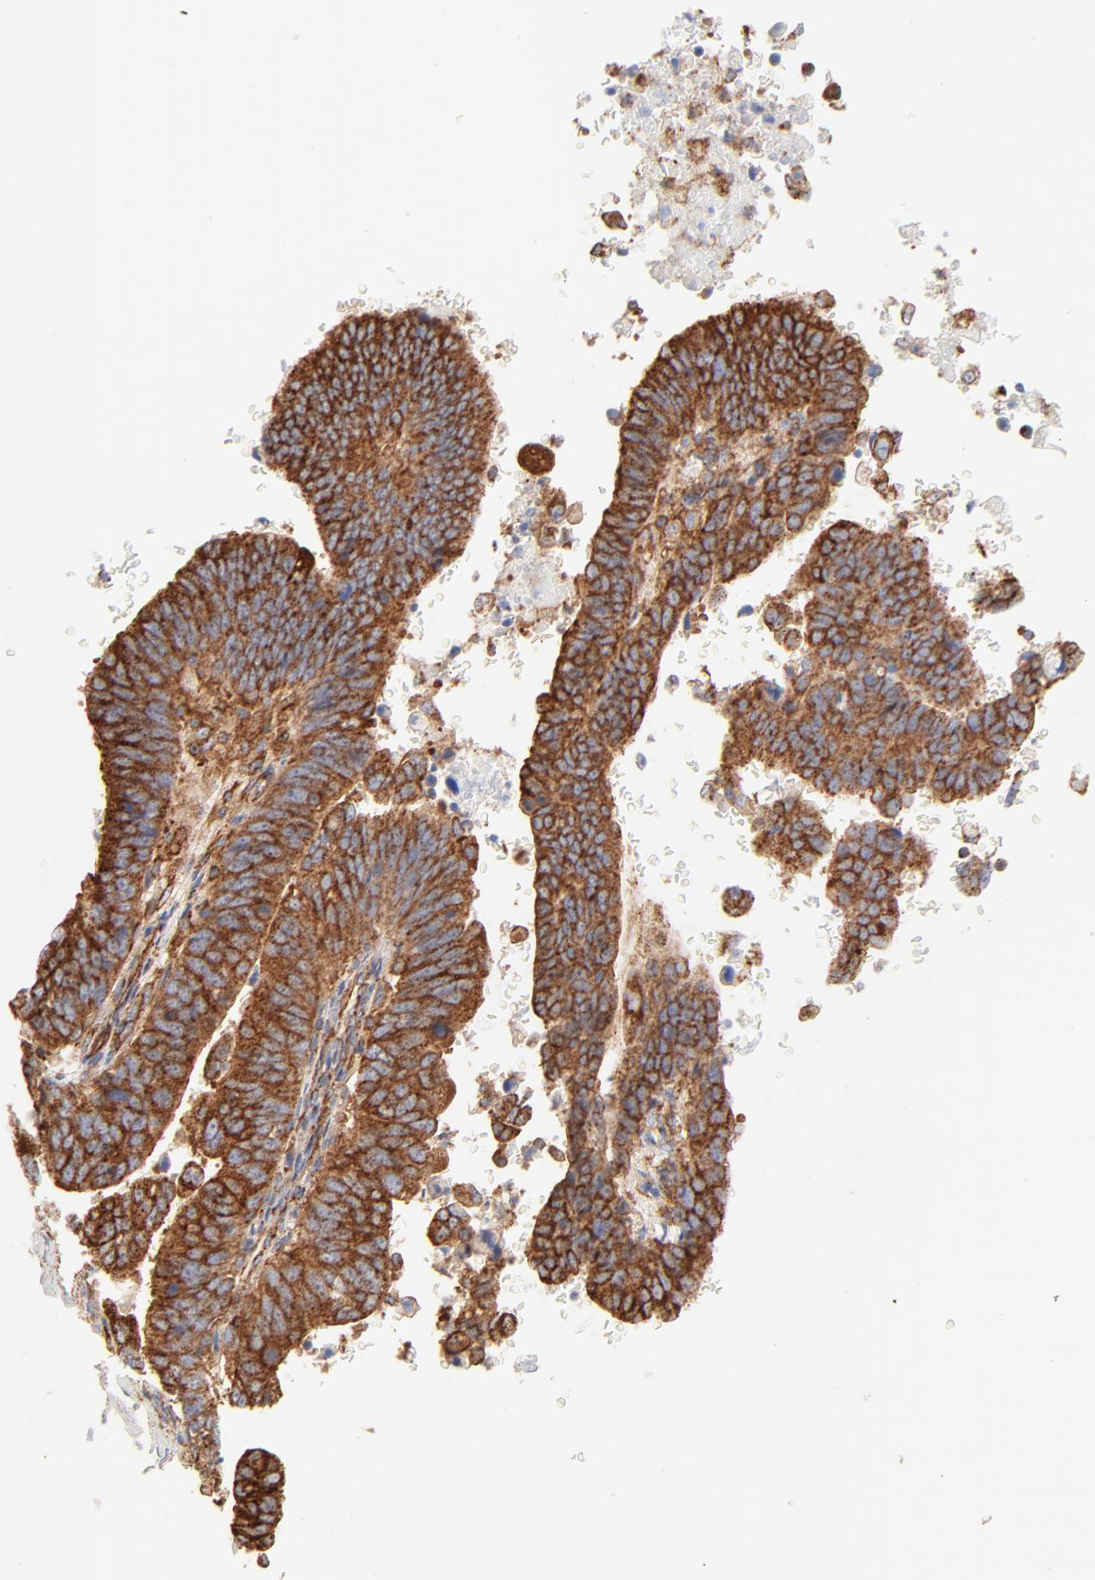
{"staining": {"intensity": "strong", "quantity": ">75%", "location": "cytoplasmic/membranous"}, "tissue": "stomach cancer", "cell_type": "Tumor cells", "image_type": "cancer", "snomed": [{"axis": "morphology", "description": "Adenocarcinoma, NOS"}, {"axis": "topography", "description": "Stomach, upper"}], "caption": "Immunohistochemical staining of human stomach cancer (adenocarcinoma) exhibits high levels of strong cytoplasmic/membranous protein positivity in about >75% of tumor cells.", "gene": "CLTB", "patient": {"sex": "female", "age": 50}}